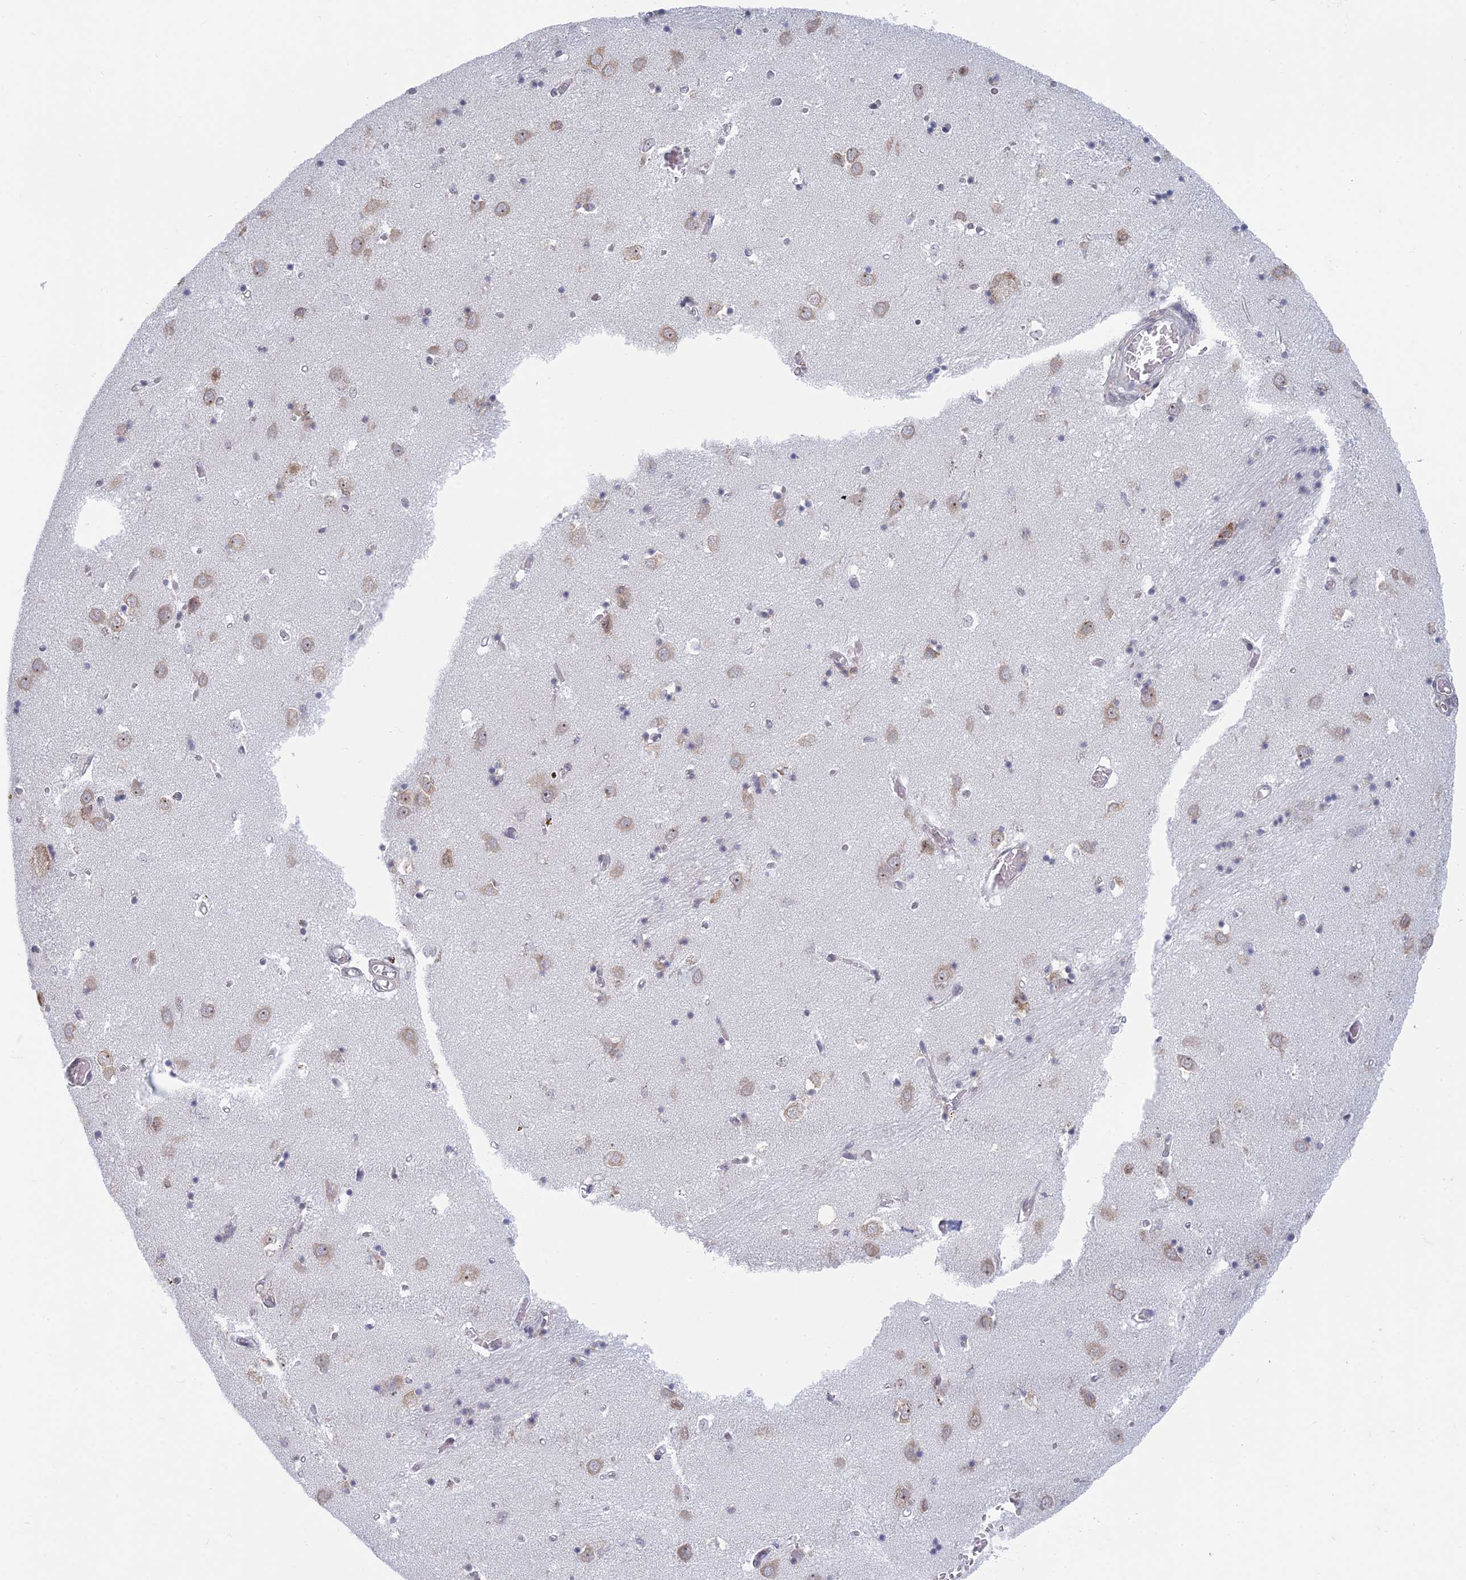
{"staining": {"intensity": "negative", "quantity": "none", "location": "none"}, "tissue": "caudate", "cell_type": "Glial cells", "image_type": "normal", "snomed": [{"axis": "morphology", "description": "Normal tissue, NOS"}, {"axis": "topography", "description": "Lateral ventricle wall"}], "caption": "An immunohistochemistry (IHC) photomicrograph of normal caudate is shown. There is no staining in glial cells of caudate.", "gene": "RPS19BP1", "patient": {"sex": "male", "age": 70}}